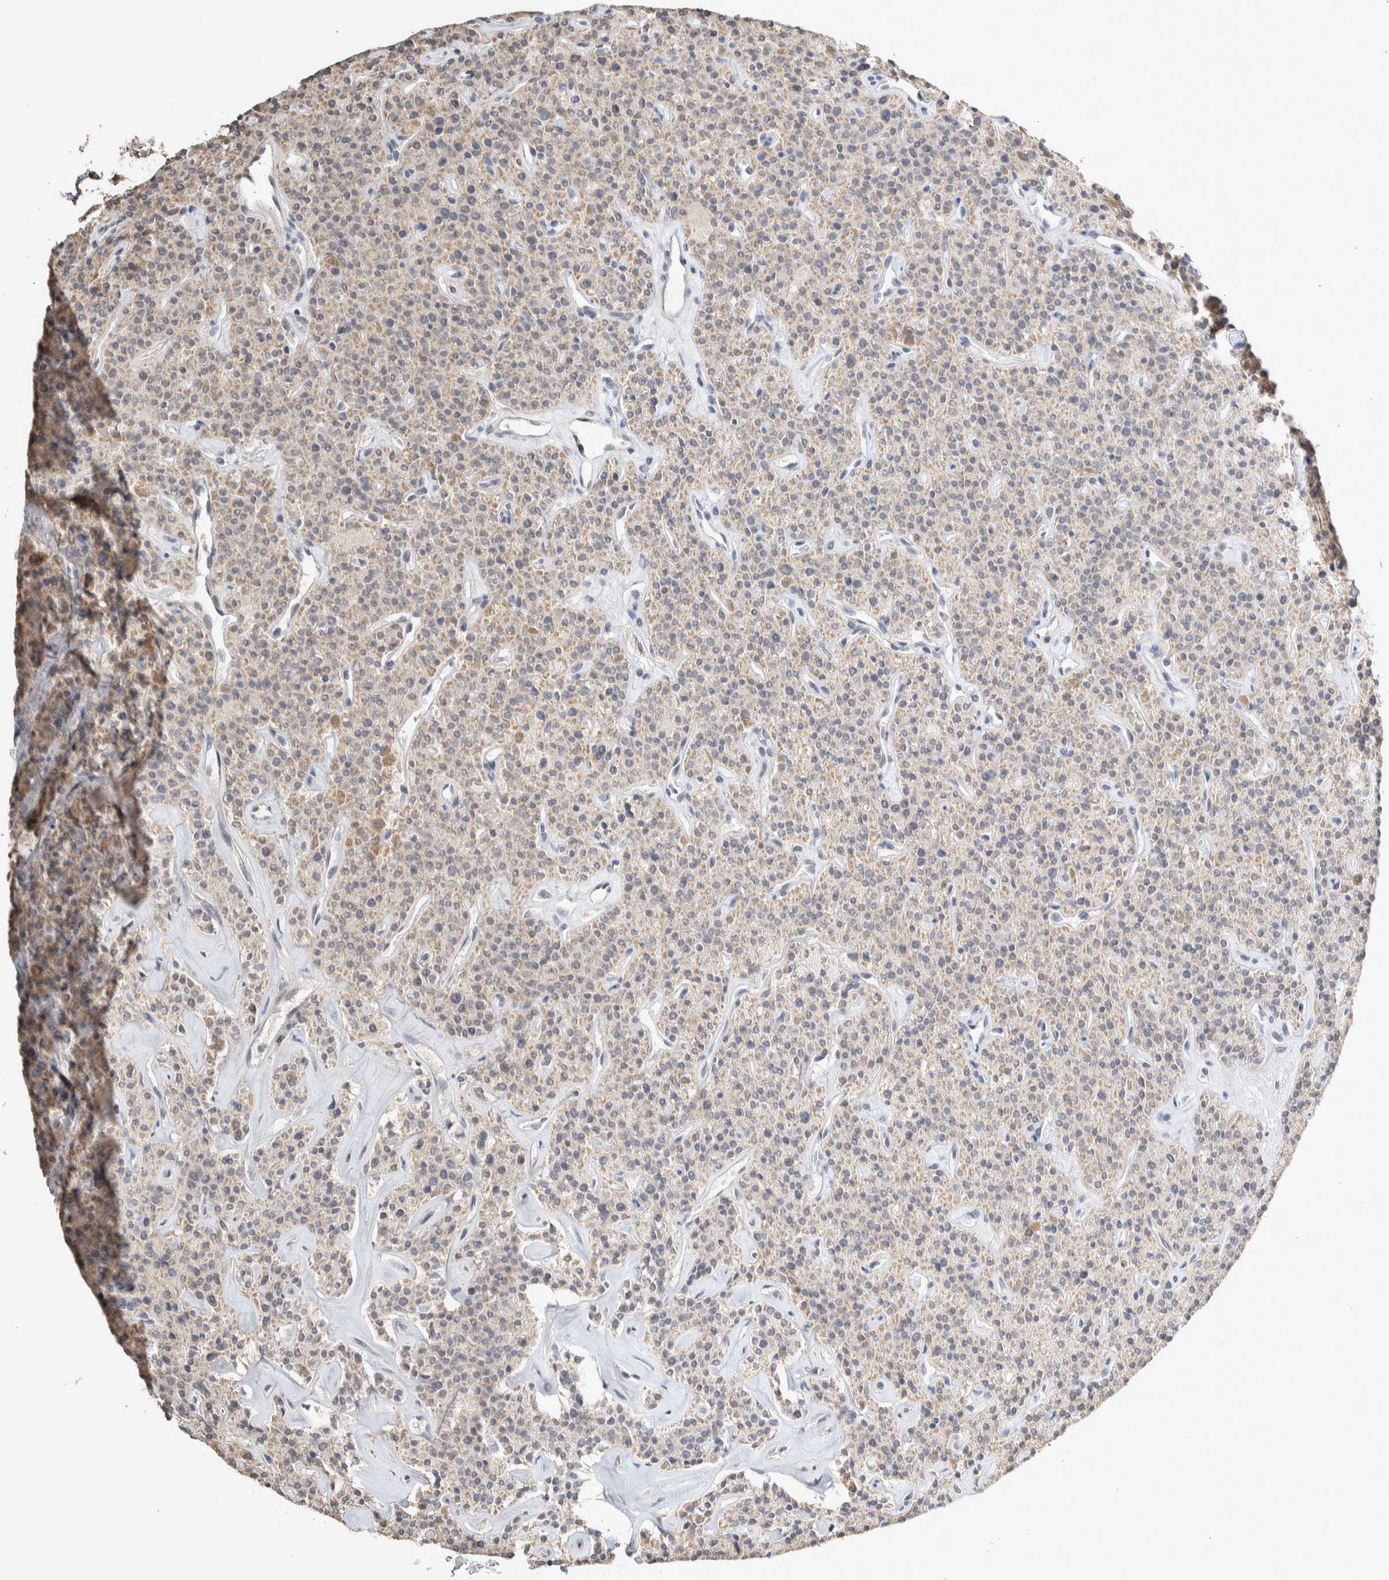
{"staining": {"intensity": "strong", "quantity": "25%-75%", "location": "cytoplasmic/membranous"}, "tissue": "parathyroid gland", "cell_type": "Glandular cells", "image_type": "normal", "snomed": [{"axis": "morphology", "description": "Normal tissue, NOS"}, {"axis": "topography", "description": "Parathyroid gland"}], "caption": "A high amount of strong cytoplasmic/membranous staining is present in about 25%-75% of glandular cells in benign parathyroid gland. (DAB IHC with brightfield microscopy, high magnification).", "gene": "CRAT", "patient": {"sex": "male", "age": 46}}